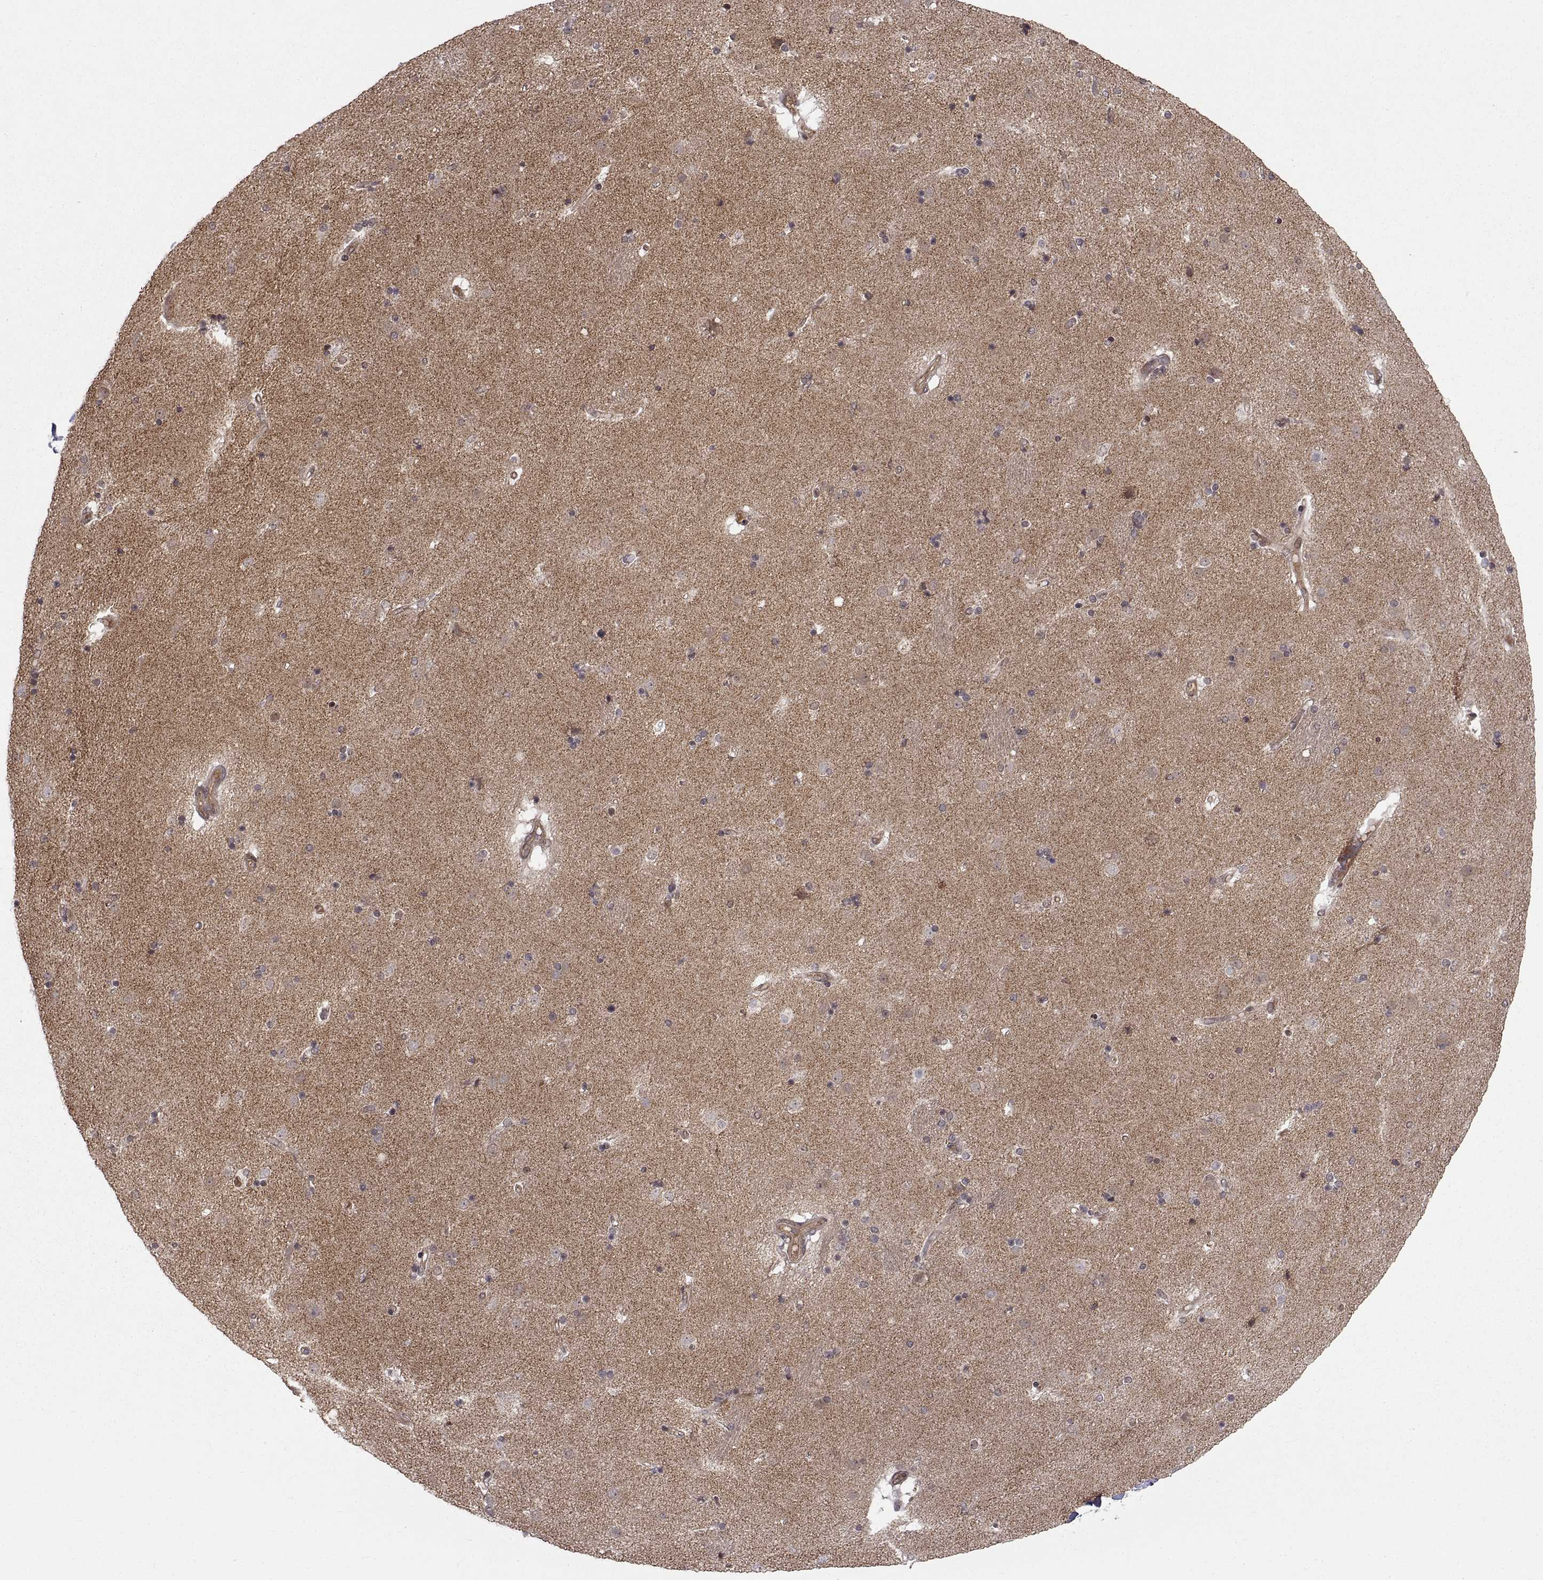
{"staining": {"intensity": "negative", "quantity": "none", "location": "none"}, "tissue": "caudate", "cell_type": "Glial cells", "image_type": "normal", "snomed": [{"axis": "morphology", "description": "Normal tissue, NOS"}, {"axis": "topography", "description": "Lateral ventricle wall"}], "caption": "Immunohistochemistry histopathology image of benign human caudate stained for a protein (brown), which reveals no expression in glial cells.", "gene": "ABL2", "patient": {"sex": "male", "age": 54}}